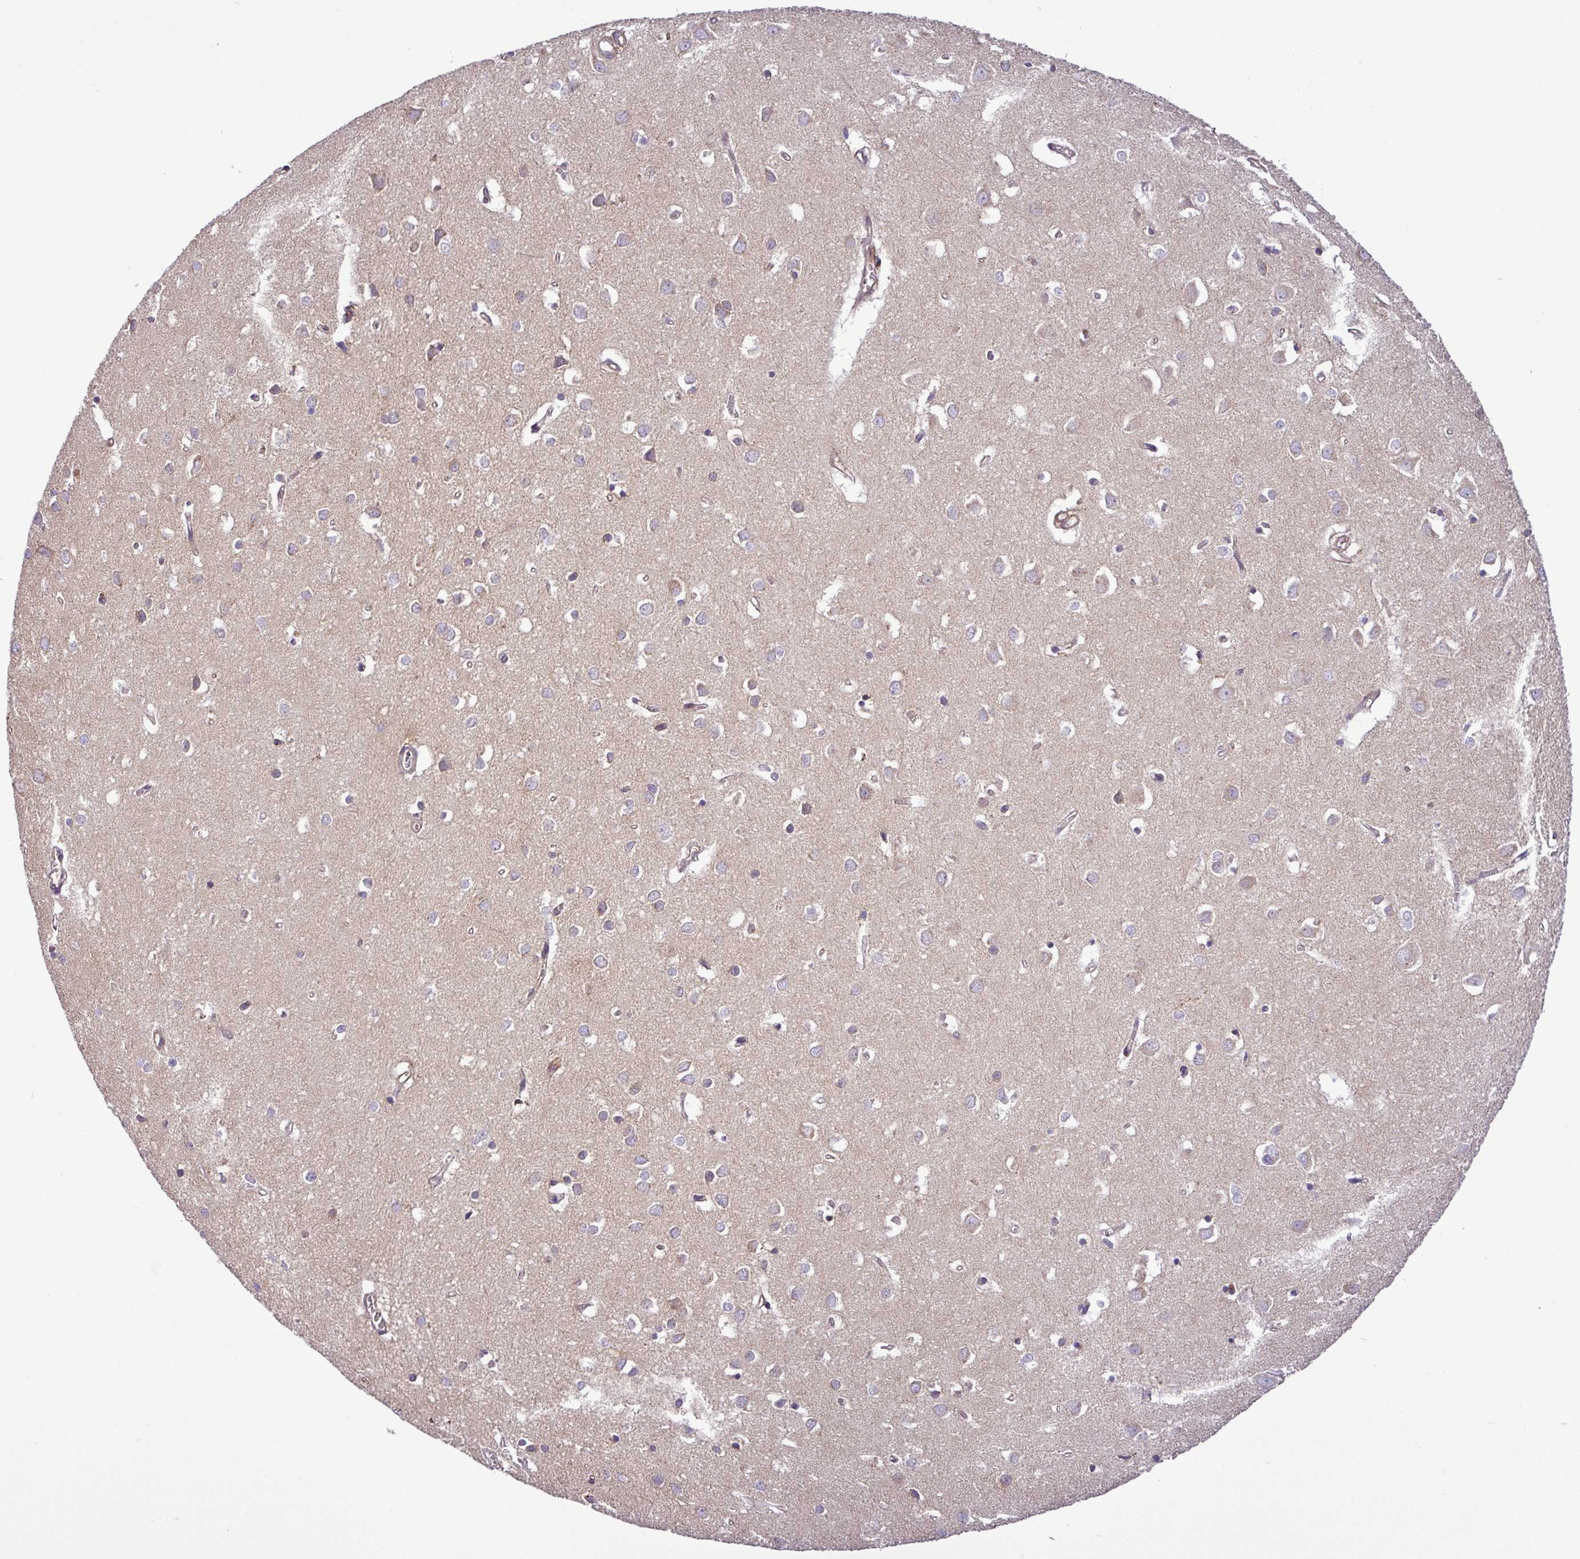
{"staining": {"intensity": "negative", "quantity": "none", "location": "none"}, "tissue": "cerebral cortex", "cell_type": "Endothelial cells", "image_type": "normal", "snomed": [{"axis": "morphology", "description": "Normal tissue, NOS"}, {"axis": "topography", "description": "Cerebral cortex"}], "caption": "A micrograph of cerebral cortex stained for a protein shows no brown staining in endothelial cells.", "gene": "CARHSP1", "patient": {"sex": "female", "age": 64}}